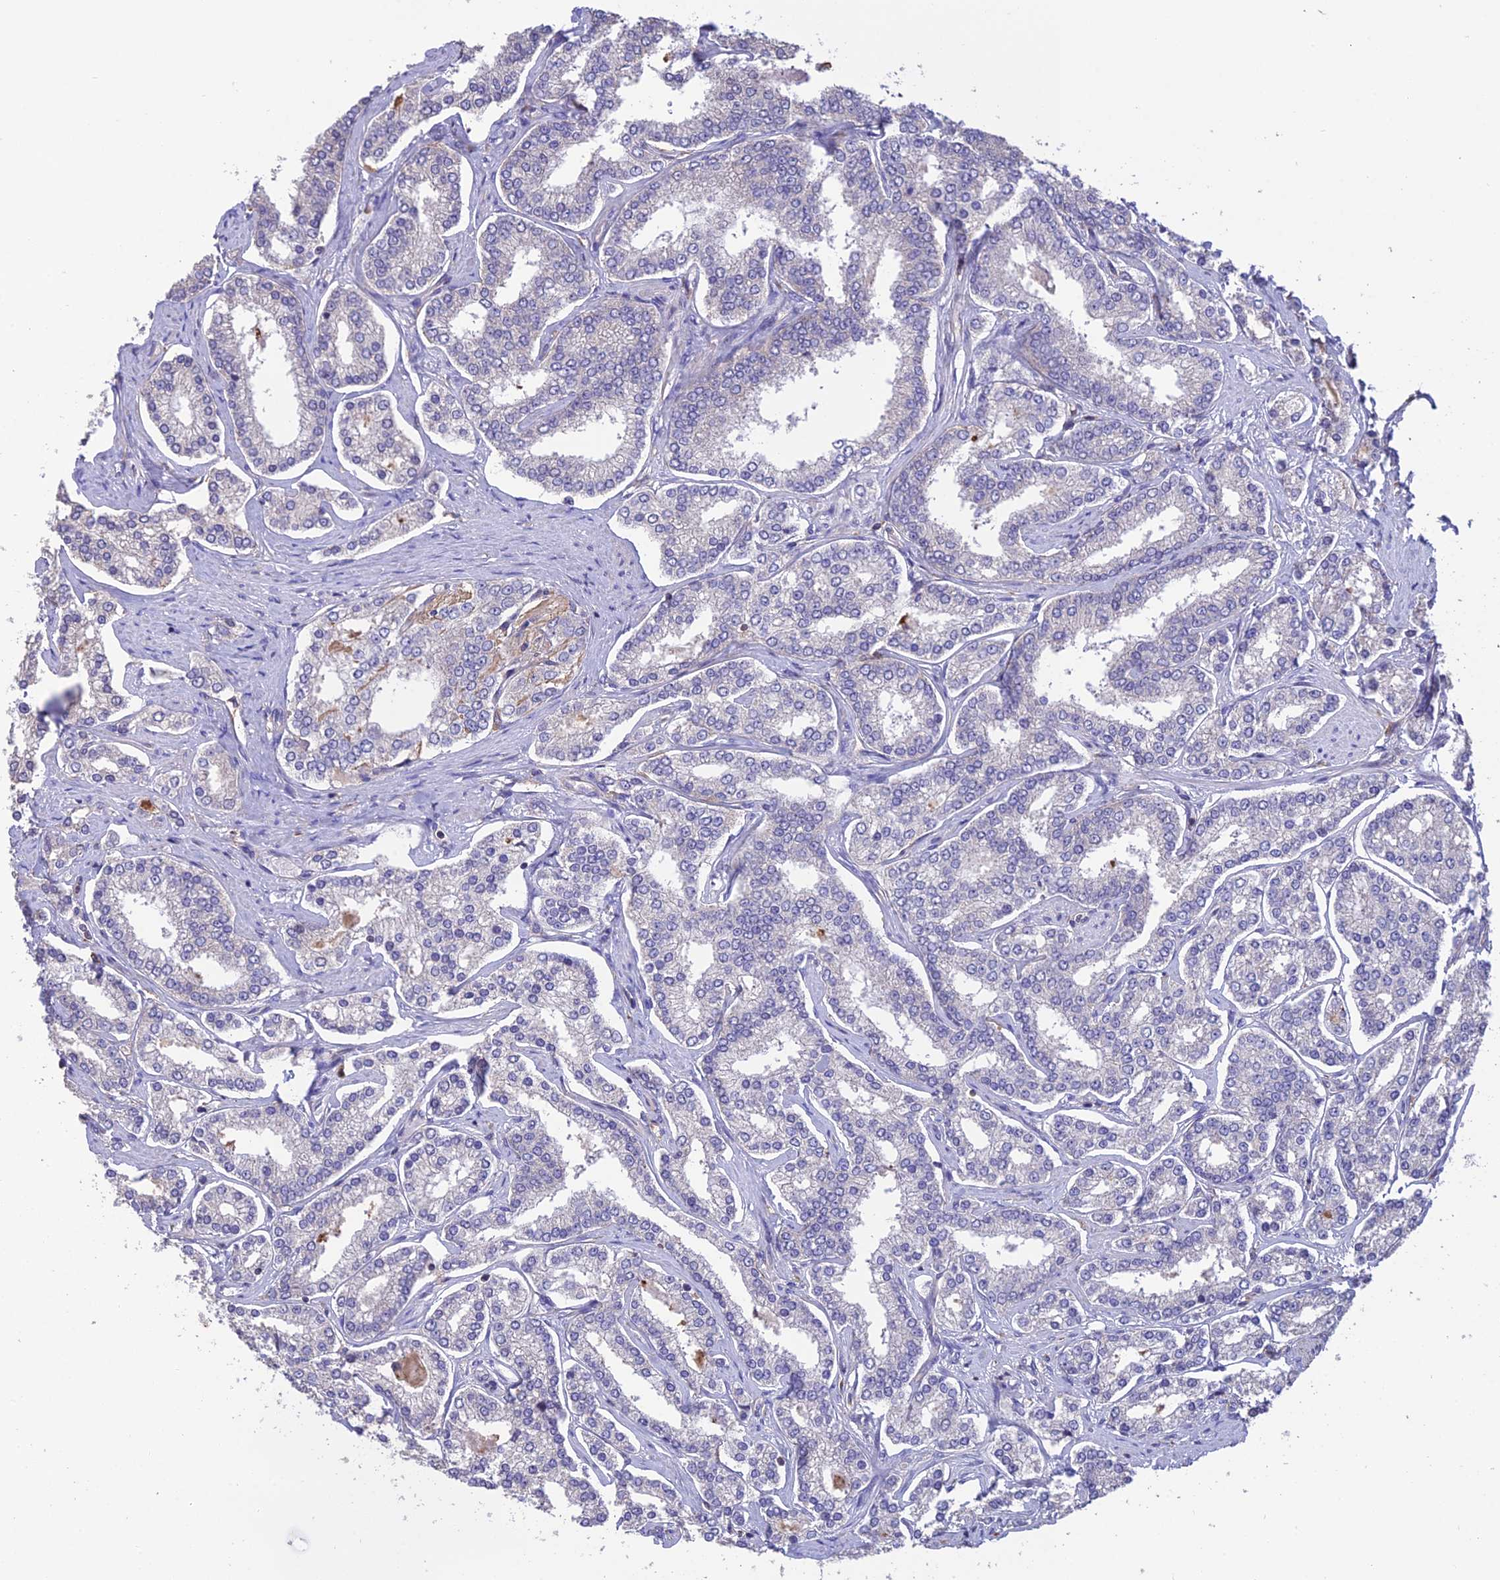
{"staining": {"intensity": "negative", "quantity": "none", "location": "none"}, "tissue": "prostate cancer", "cell_type": "Tumor cells", "image_type": "cancer", "snomed": [{"axis": "morphology", "description": "Normal tissue, NOS"}, {"axis": "morphology", "description": "Adenocarcinoma, High grade"}, {"axis": "topography", "description": "Prostate"}], "caption": "Tumor cells show no significant protein staining in prostate adenocarcinoma (high-grade). (DAB (3,3'-diaminobenzidine) IHC visualized using brightfield microscopy, high magnification).", "gene": "MIOS", "patient": {"sex": "male", "age": 83}}